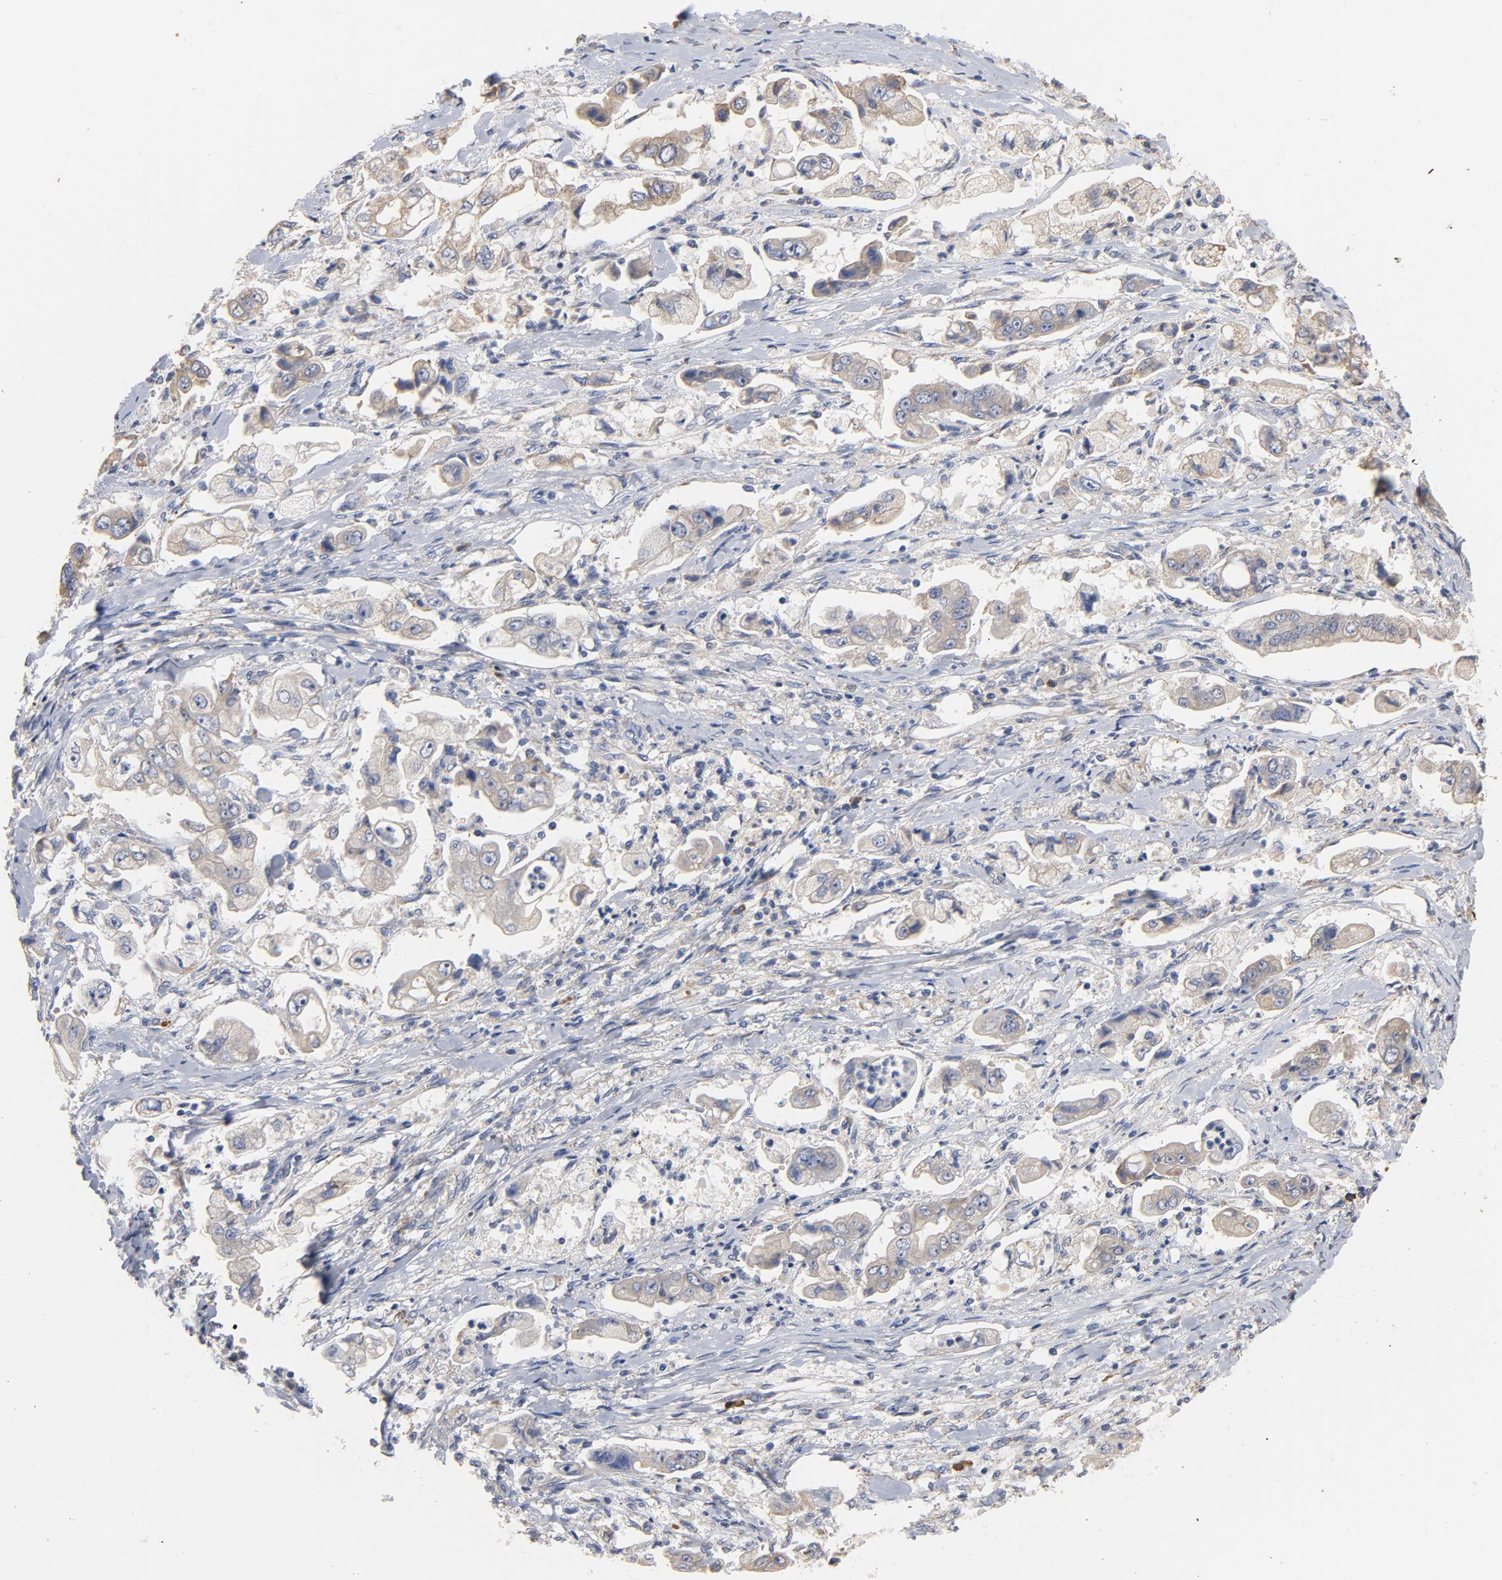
{"staining": {"intensity": "moderate", "quantity": "<25%", "location": "cytoplasmic/membranous"}, "tissue": "stomach cancer", "cell_type": "Tumor cells", "image_type": "cancer", "snomed": [{"axis": "morphology", "description": "Adenocarcinoma, NOS"}, {"axis": "topography", "description": "Stomach"}], "caption": "Immunohistochemistry histopathology image of neoplastic tissue: stomach cancer (adenocarcinoma) stained using immunohistochemistry (IHC) reveals low levels of moderate protein expression localized specifically in the cytoplasmic/membranous of tumor cells, appearing as a cytoplasmic/membranous brown color.", "gene": "TLR4", "patient": {"sex": "male", "age": 62}}